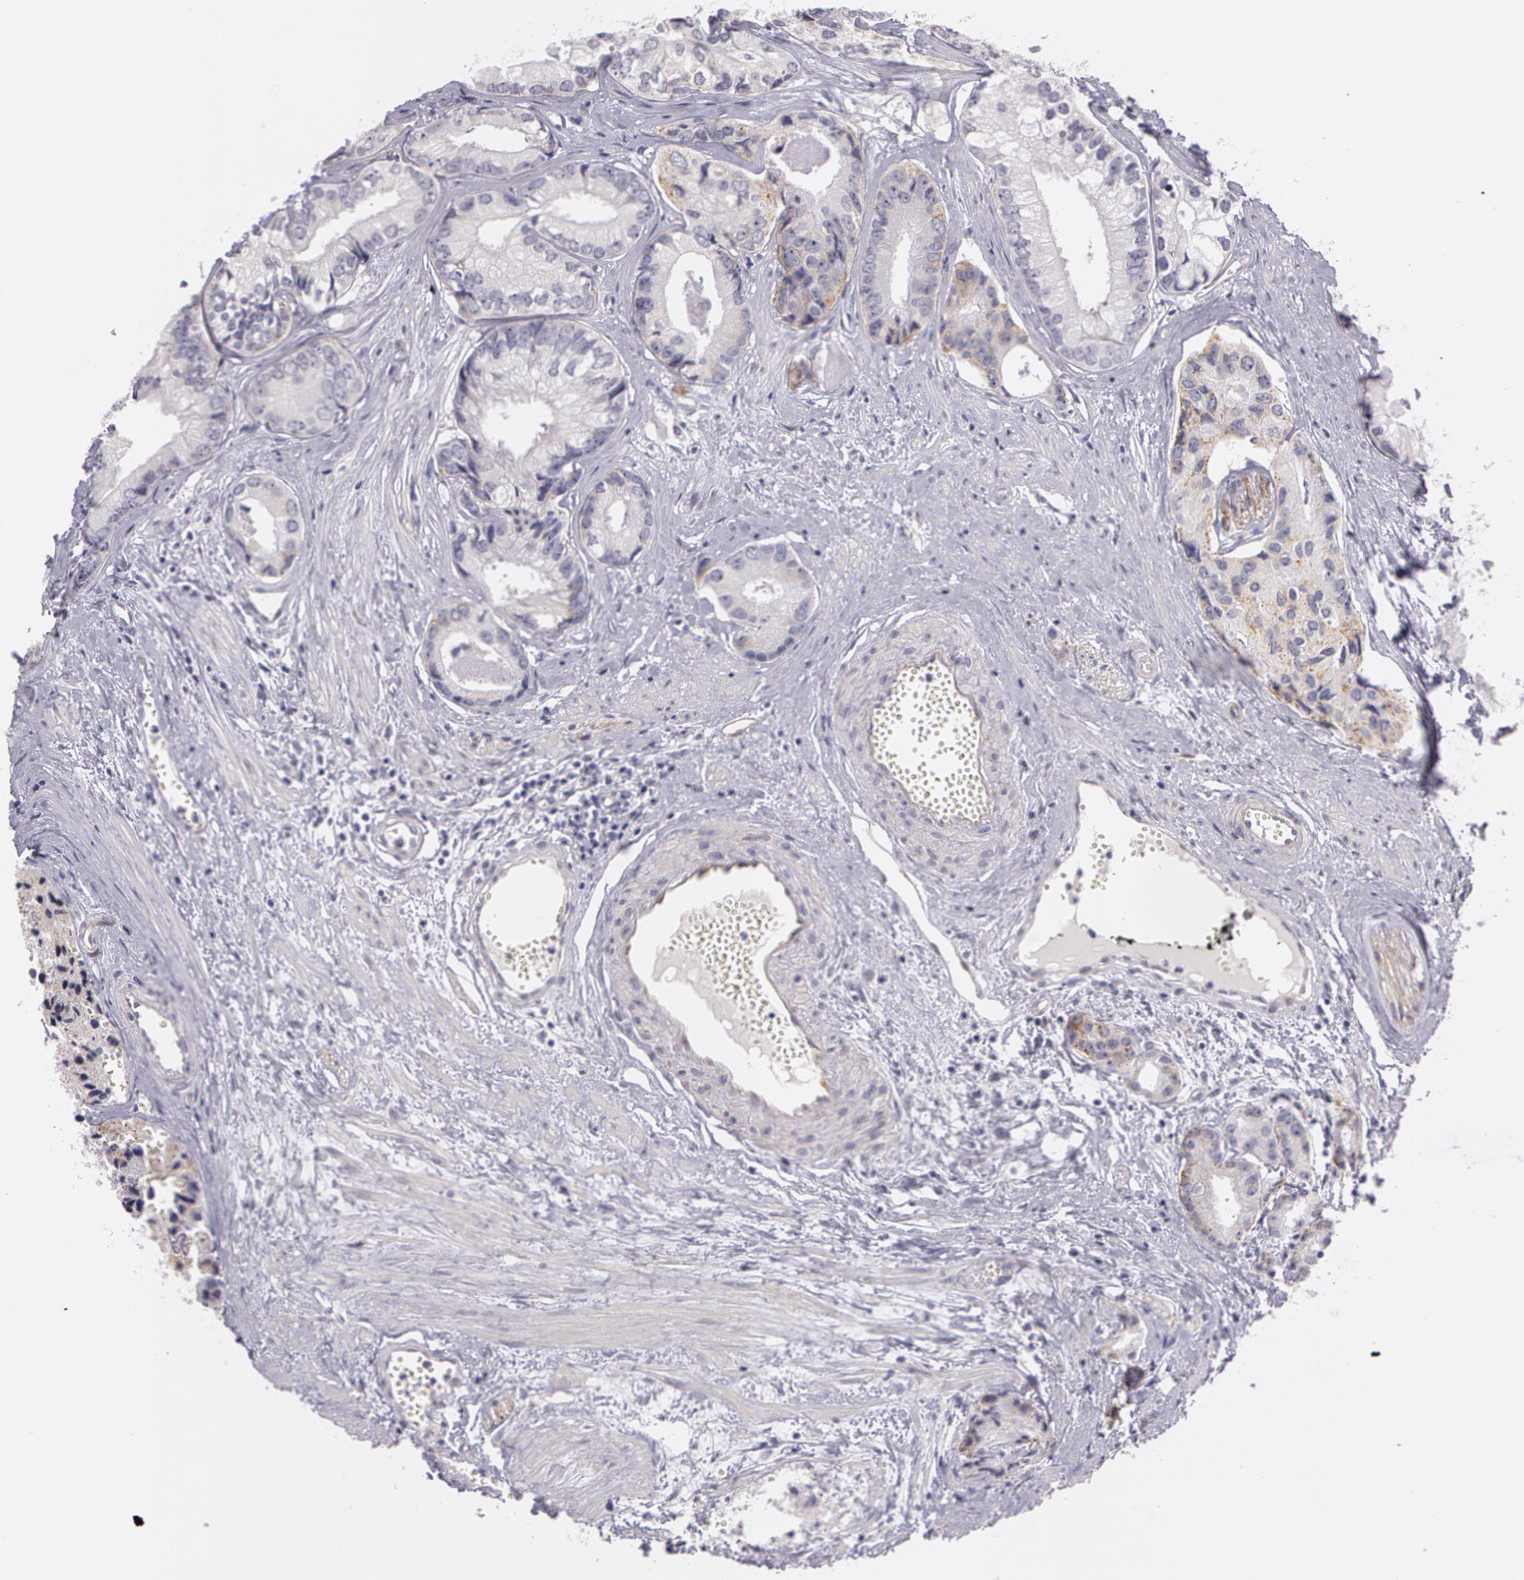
{"staining": {"intensity": "weak", "quantity": ">75%", "location": "cytoplasmic/membranous"}, "tissue": "prostate cancer", "cell_type": "Tumor cells", "image_type": "cancer", "snomed": [{"axis": "morphology", "description": "Adenocarcinoma, High grade"}, {"axis": "topography", "description": "Prostate"}], "caption": "Prostate cancer tissue exhibits weak cytoplasmic/membranous positivity in approximately >75% of tumor cells The staining was performed using DAB (3,3'-diaminobenzidine) to visualize the protein expression in brown, while the nuclei were stained in blue with hematoxylin (Magnification: 20x).", "gene": "APP", "patient": {"sex": "male", "age": 56}}